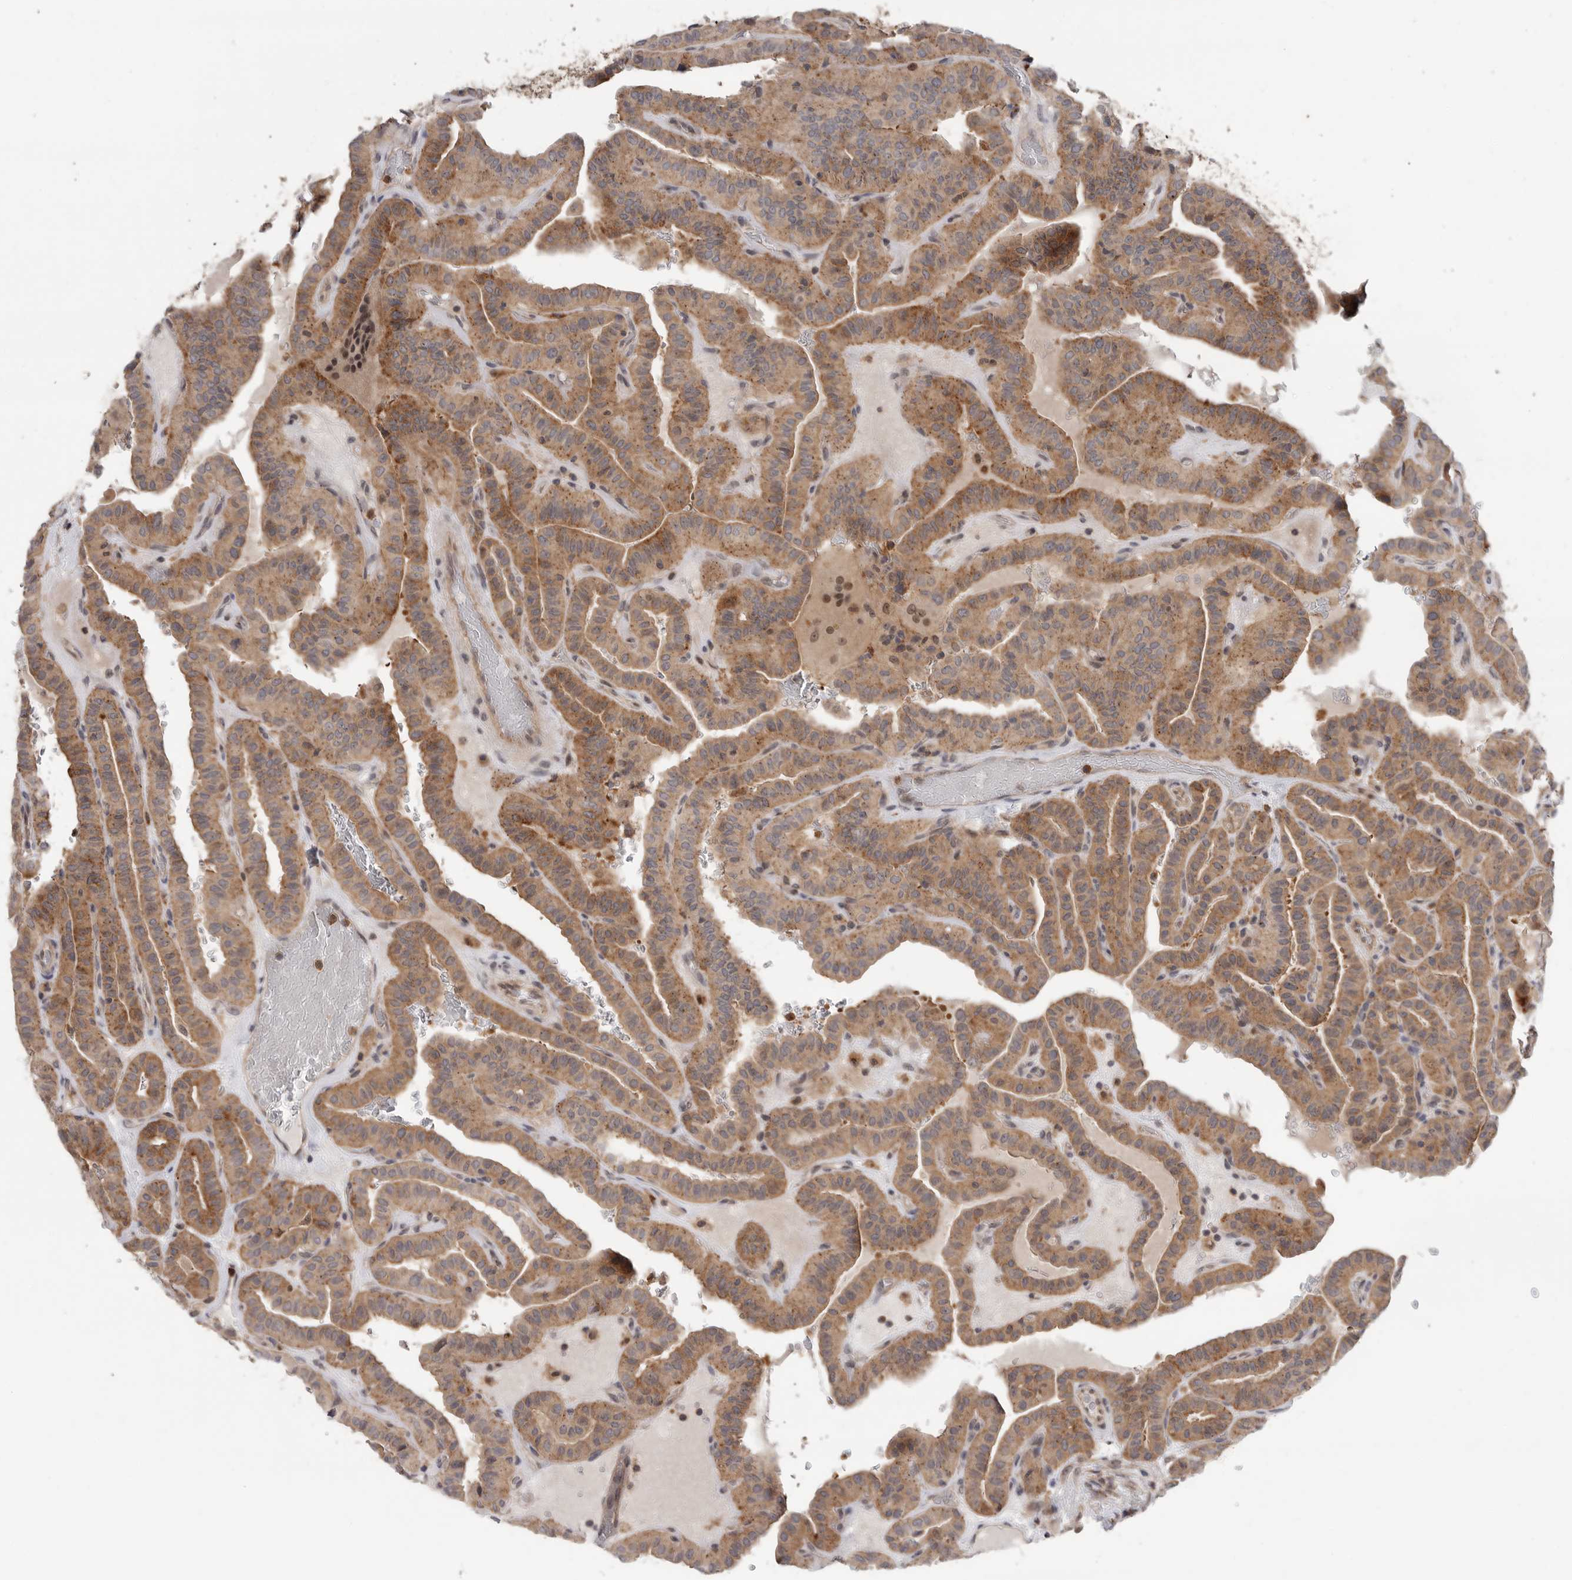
{"staining": {"intensity": "moderate", "quantity": ">75%", "location": "cytoplasmic/membranous"}, "tissue": "thyroid cancer", "cell_type": "Tumor cells", "image_type": "cancer", "snomed": [{"axis": "morphology", "description": "Papillary adenocarcinoma, NOS"}, {"axis": "topography", "description": "Thyroid gland"}], "caption": "A brown stain shows moderate cytoplasmic/membranous staining of a protein in human thyroid papillary adenocarcinoma tumor cells.", "gene": "KLK5", "patient": {"sex": "male", "age": 77}}